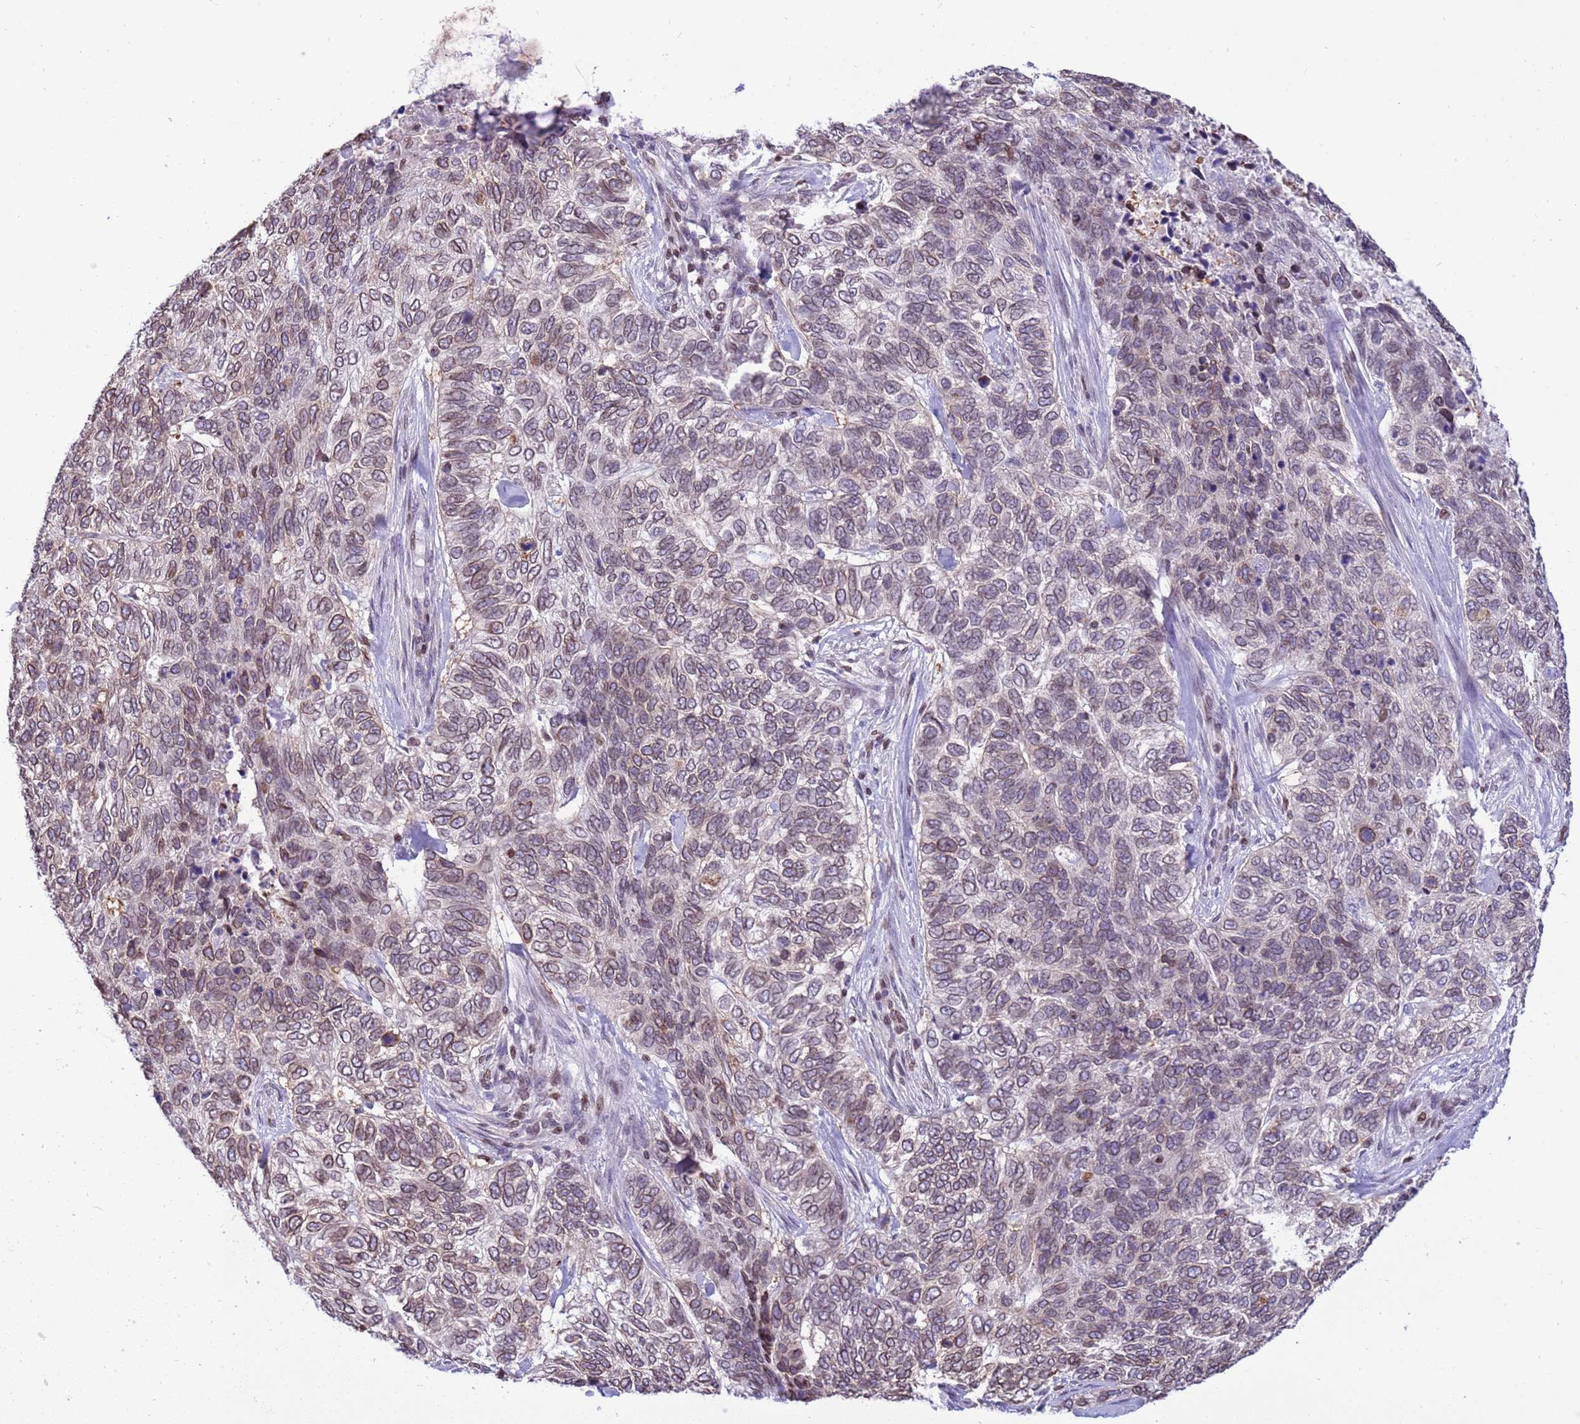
{"staining": {"intensity": "weak", "quantity": "25%-75%", "location": "cytoplasmic/membranous,nuclear"}, "tissue": "skin cancer", "cell_type": "Tumor cells", "image_type": "cancer", "snomed": [{"axis": "morphology", "description": "Basal cell carcinoma"}, {"axis": "topography", "description": "Skin"}], "caption": "Protein analysis of skin basal cell carcinoma tissue demonstrates weak cytoplasmic/membranous and nuclear positivity in about 25%-75% of tumor cells. (DAB IHC, brown staining for protein, blue staining for nuclei).", "gene": "DHX37", "patient": {"sex": "female", "age": 65}}